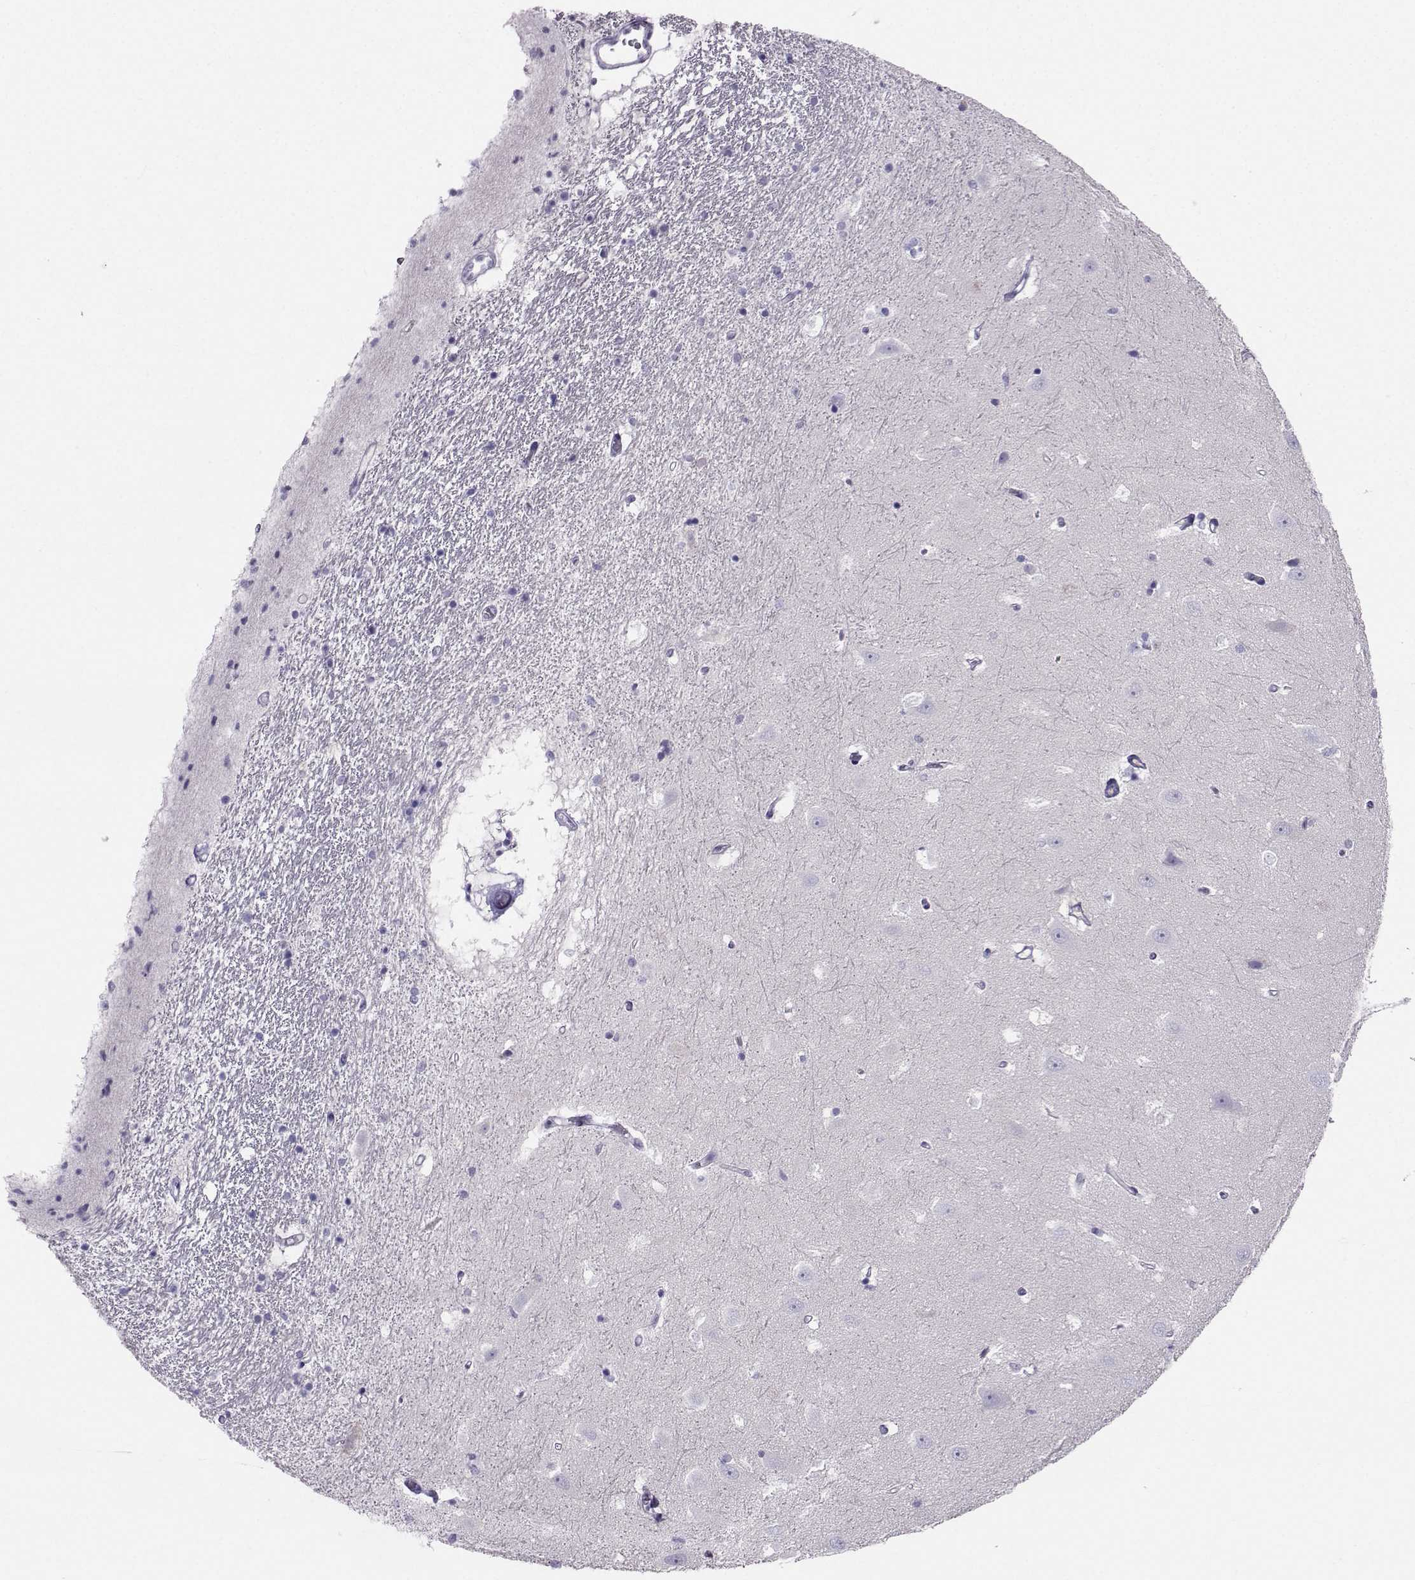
{"staining": {"intensity": "negative", "quantity": "none", "location": "none"}, "tissue": "hippocampus", "cell_type": "Glial cells", "image_type": "normal", "snomed": [{"axis": "morphology", "description": "Normal tissue, NOS"}, {"axis": "topography", "description": "Hippocampus"}], "caption": "Glial cells show no significant positivity in unremarkable hippocampus. (DAB IHC with hematoxylin counter stain).", "gene": "PGK1", "patient": {"sex": "male", "age": 44}}